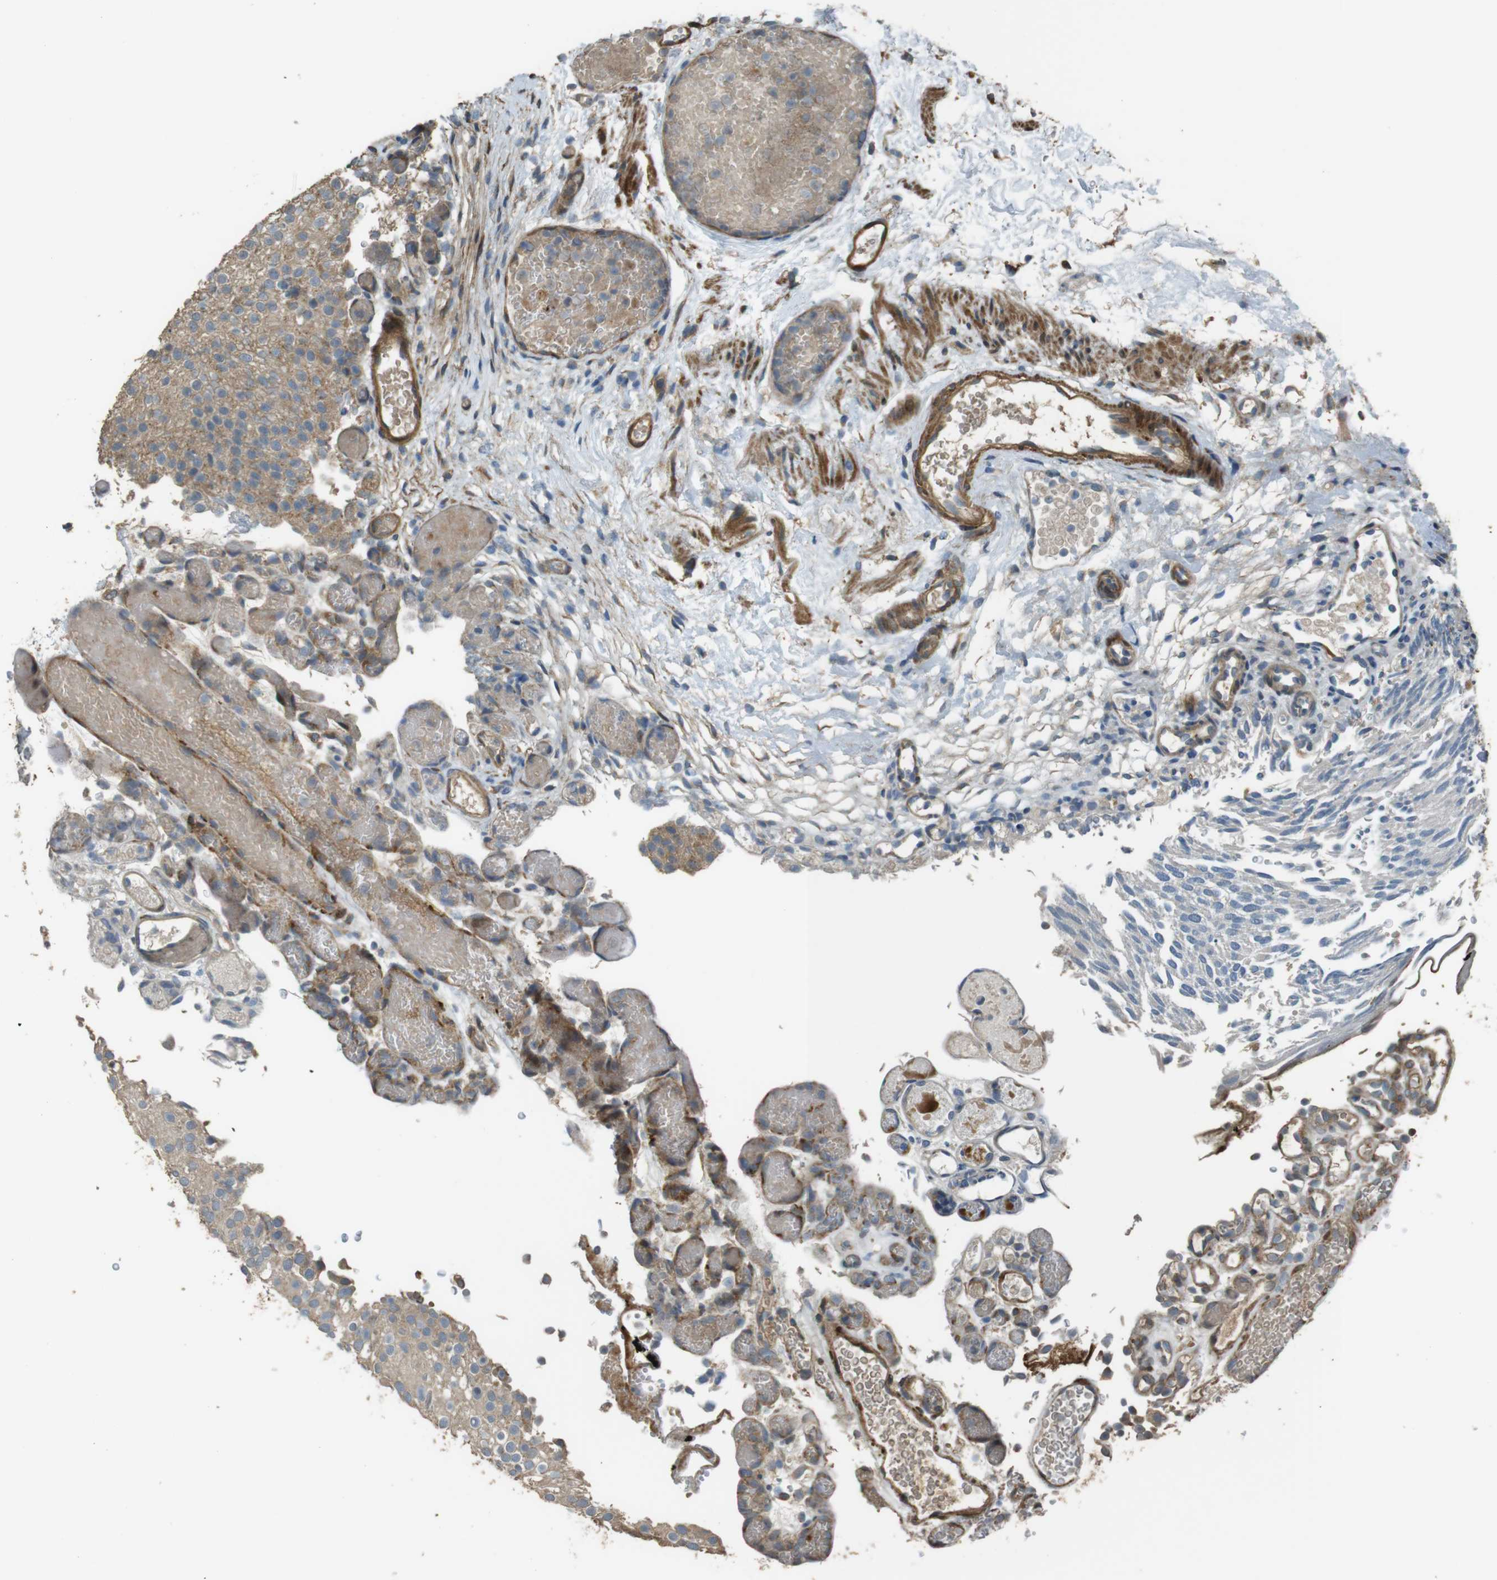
{"staining": {"intensity": "weak", "quantity": ">75%", "location": "cytoplasmic/membranous"}, "tissue": "urothelial cancer", "cell_type": "Tumor cells", "image_type": "cancer", "snomed": [{"axis": "morphology", "description": "Urothelial carcinoma, Low grade"}, {"axis": "topography", "description": "Urinary bladder"}], "caption": "Urothelial cancer stained for a protein (brown) exhibits weak cytoplasmic/membranous positive expression in about >75% of tumor cells.", "gene": "MSRB3", "patient": {"sex": "male", "age": 78}}